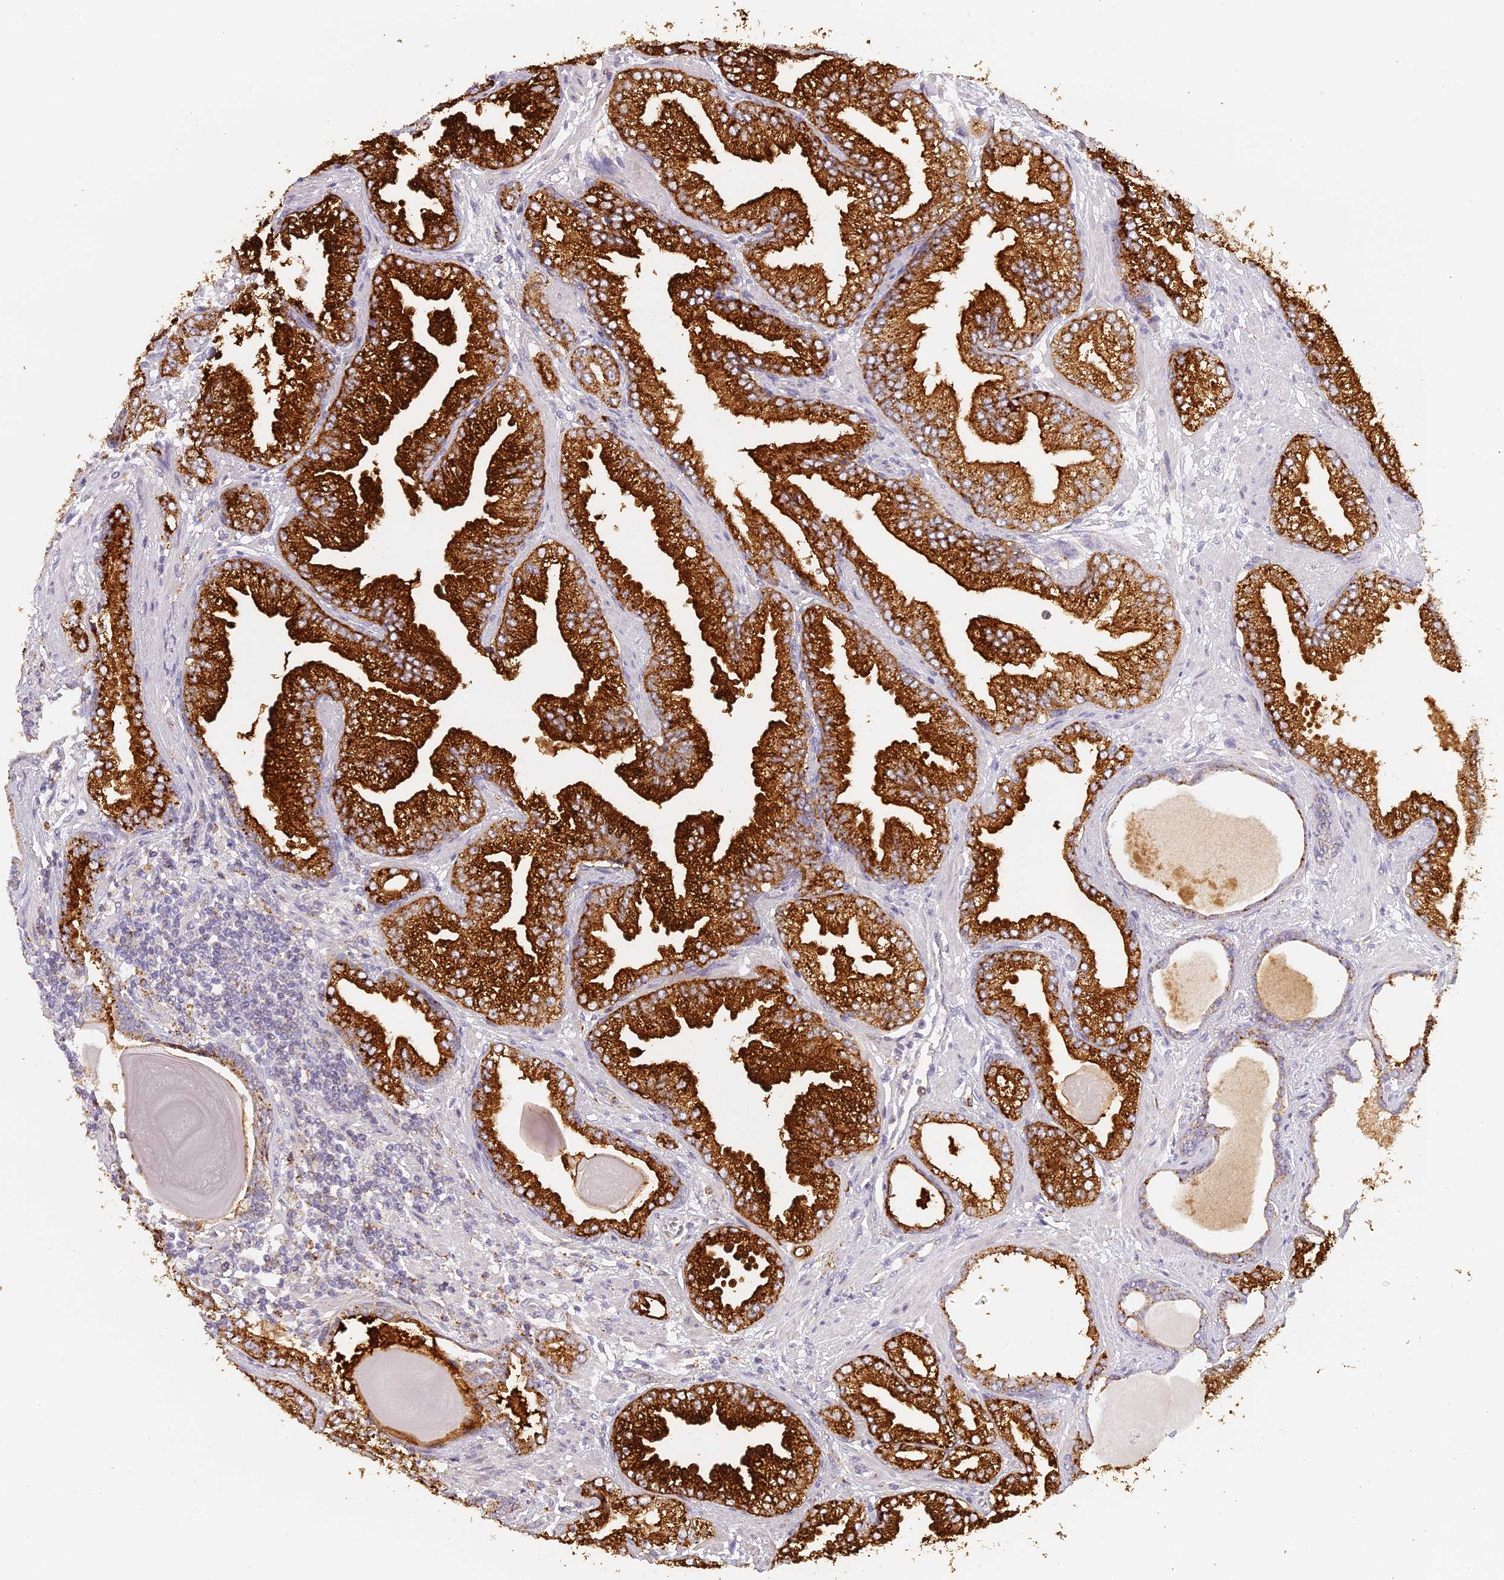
{"staining": {"intensity": "strong", "quantity": ">75%", "location": "cytoplasmic/membranous"}, "tissue": "prostate cancer", "cell_type": "Tumor cells", "image_type": "cancer", "snomed": [{"axis": "morphology", "description": "Adenocarcinoma, High grade"}, {"axis": "topography", "description": "Prostate"}], "caption": "Prostate cancer tissue displays strong cytoplasmic/membranous staining in about >75% of tumor cells", "gene": "LAMP2", "patient": {"sex": "male", "age": 71}}